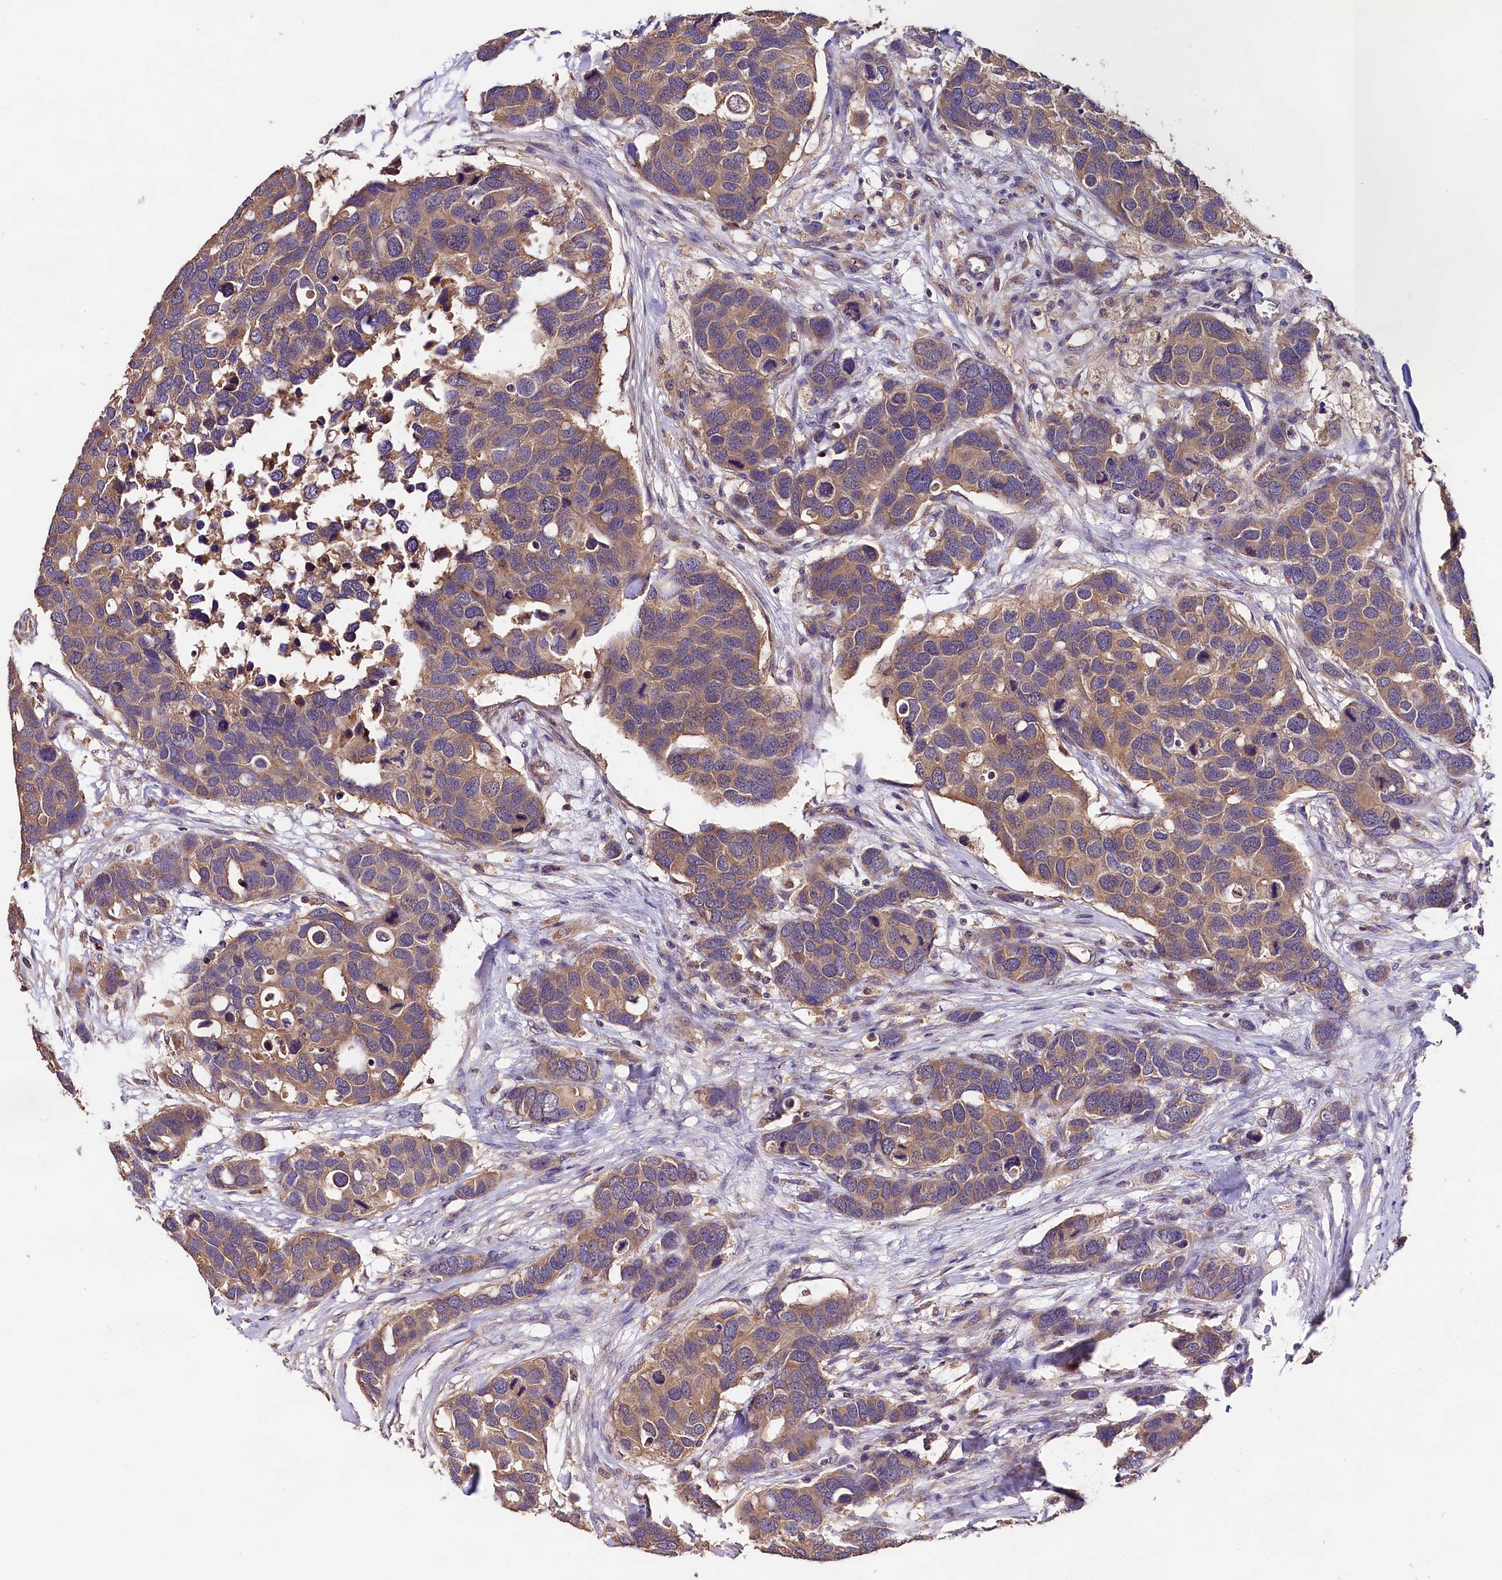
{"staining": {"intensity": "moderate", "quantity": ">75%", "location": "cytoplasmic/membranous"}, "tissue": "breast cancer", "cell_type": "Tumor cells", "image_type": "cancer", "snomed": [{"axis": "morphology", "description": "Duct carcinoma"}, {"axis": "topography", "description": "Breast"}], "caption": "Protein staining of breast invasive ductal carcinoma tissue demonstrates moderate cytoplasmic/membranous expression in about >75% of tumor cells.", "gene": "ENKD1", "patient": {"sex": "female", "age": 83}}